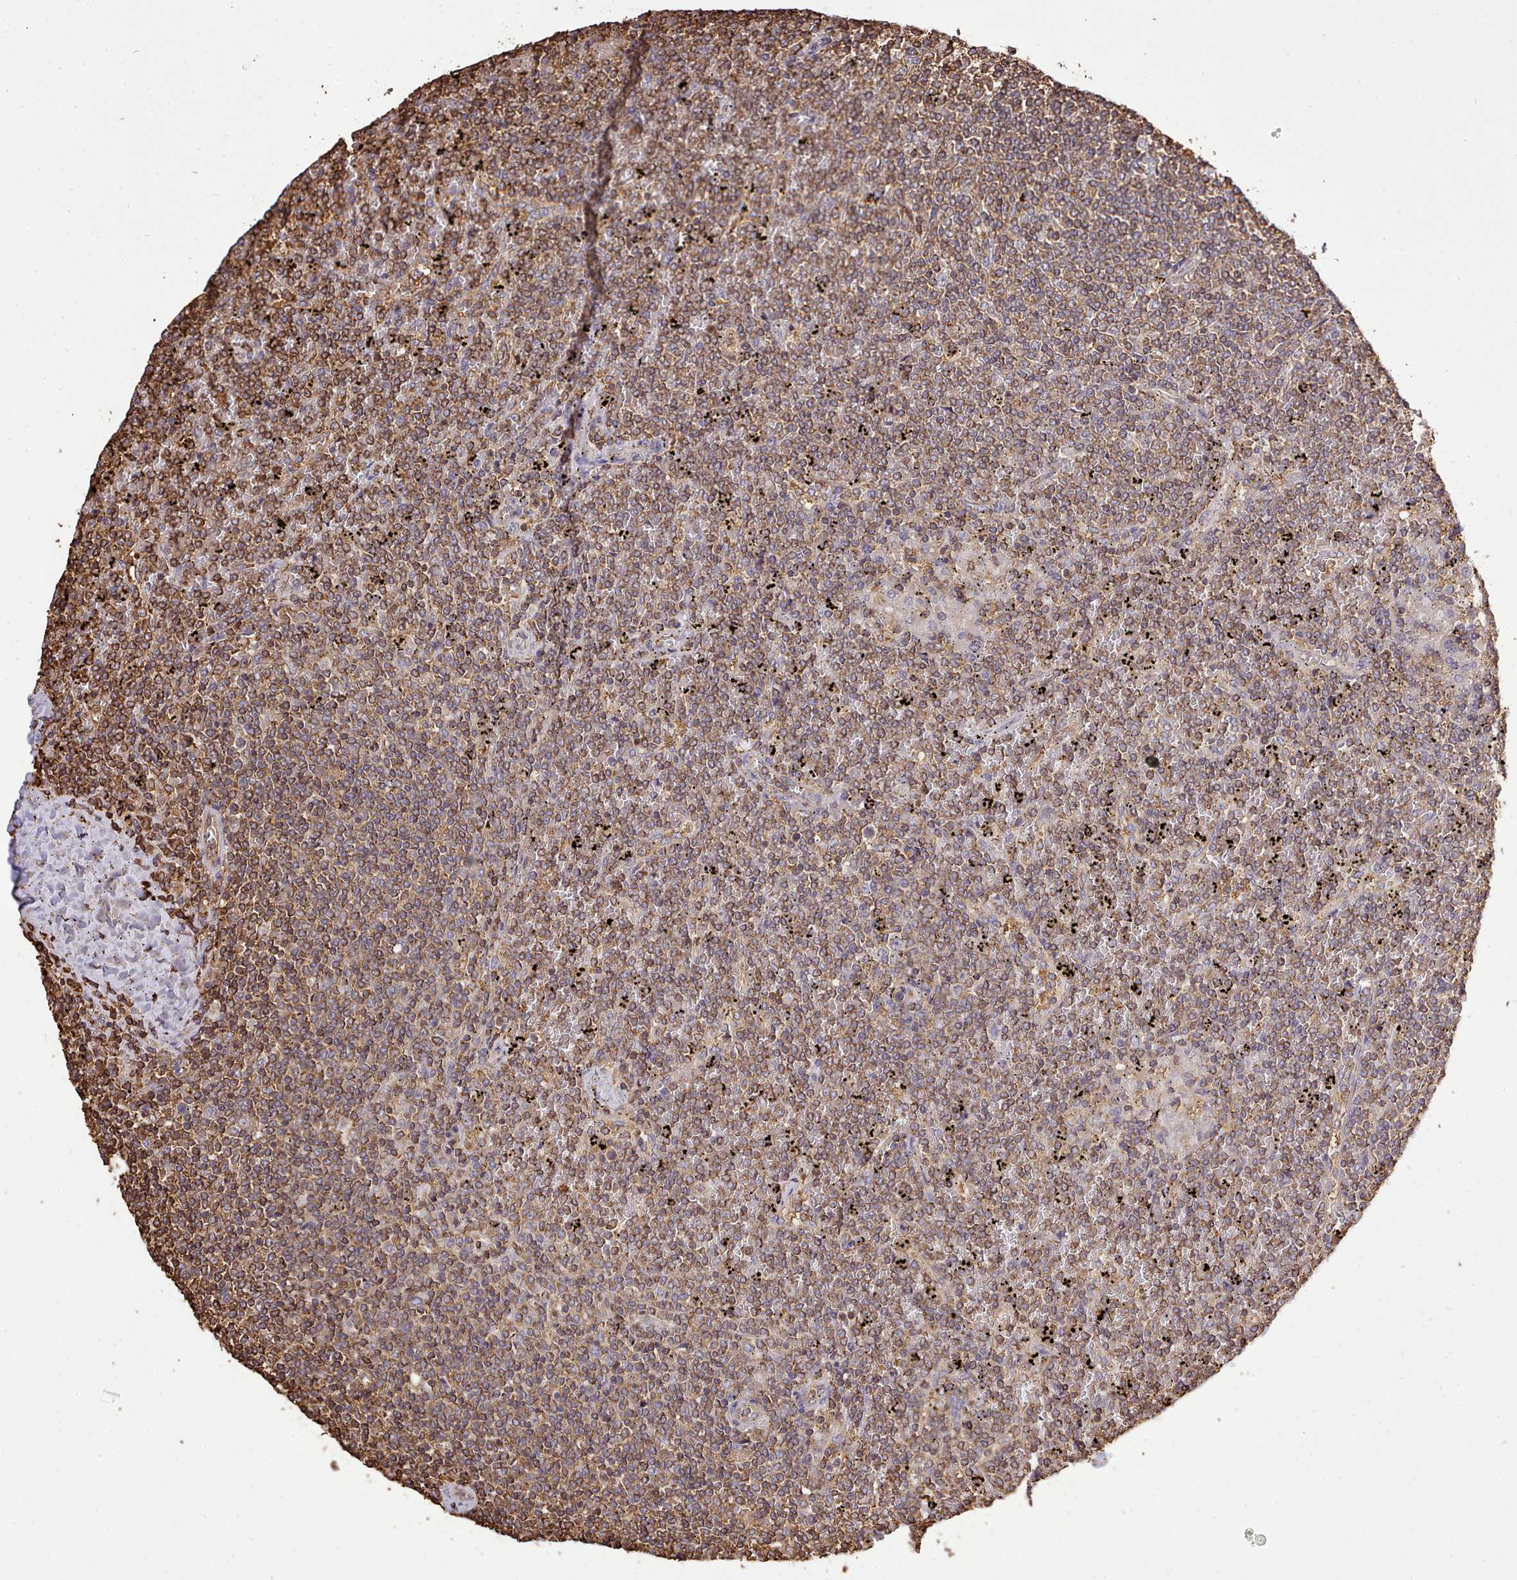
{"staining": {"intensity": "moderate", "quantity": ">75%", "location": "cytoplasmic/membranous"}, "tissue": "lymphoma", "cell_type": "Tumor cells", "image_type": "cancer", "snomed": [{"axis": "morphology", "description": "Malignant lymphoma, non-Hodgkin's type, Low grade"}, {"axis": "topography", "description": "Spleen"}], "caption": "About >75% of tumor cells in lymphoma reveal moderate cytoplasmic/membranous protein positivity as visualized by brown immunohistochemical staining.", "gene": "CAPZA1", "patient": {"sex": "female", "age": 19}}